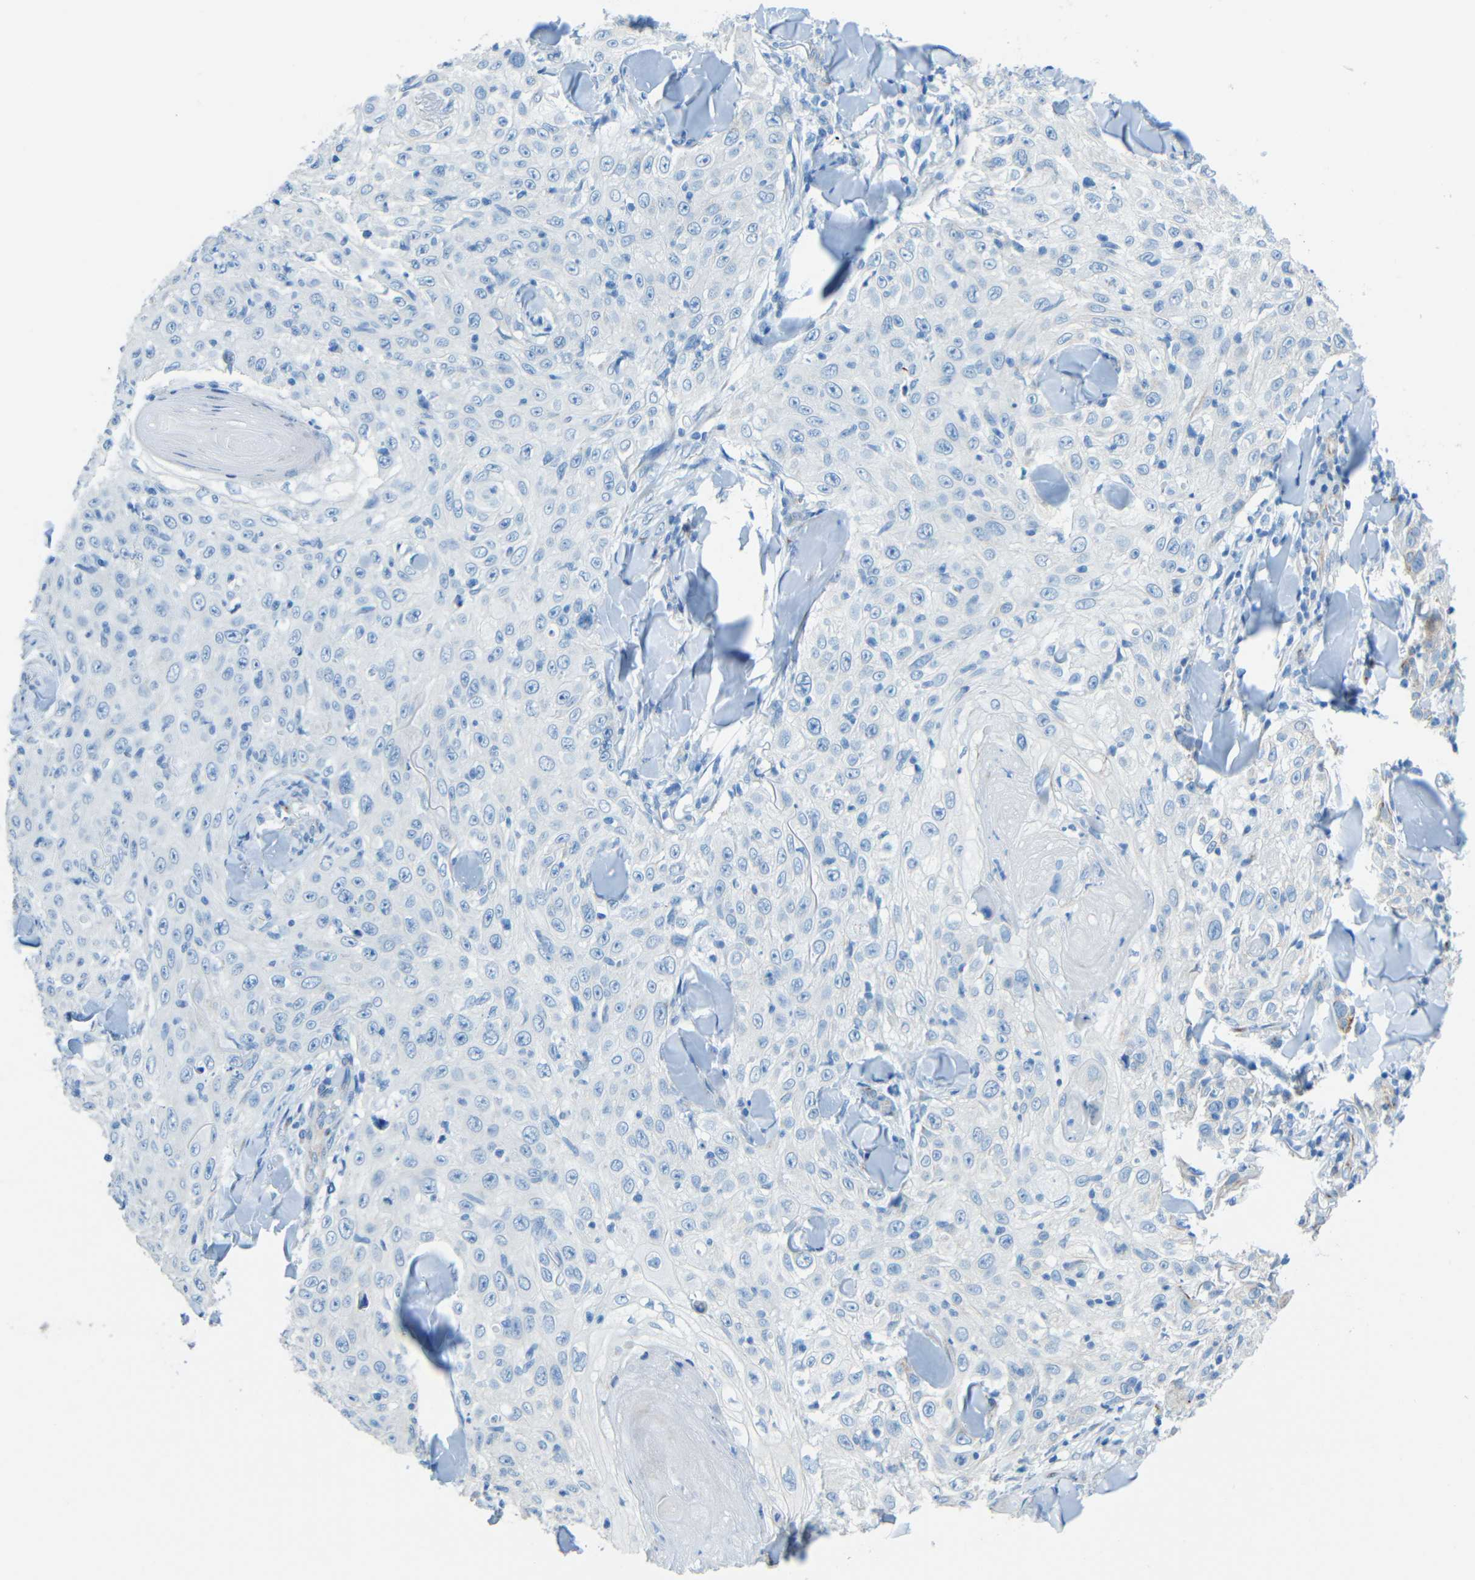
{"staining": {"intensity": "negative", "quantity": "none", "location": "none"}, "tissue": "skin cancer", "cell_type": "Tumor cells", "image_type": "cancer", "snomed": [{"axis": "morphology", "description": "Squamous cell carcinoma, NOS"}, {"axis": "topography", "description": "Skin"}], "caption": "Immunohistochemistry (IHC) of human skin cancer (squamous cell carcinoma) reveals no staining in tumor cells. Nuclei are stained in blue.", "gene": "TUBB4B", "patient": {"sex": "male", "age": 86}}